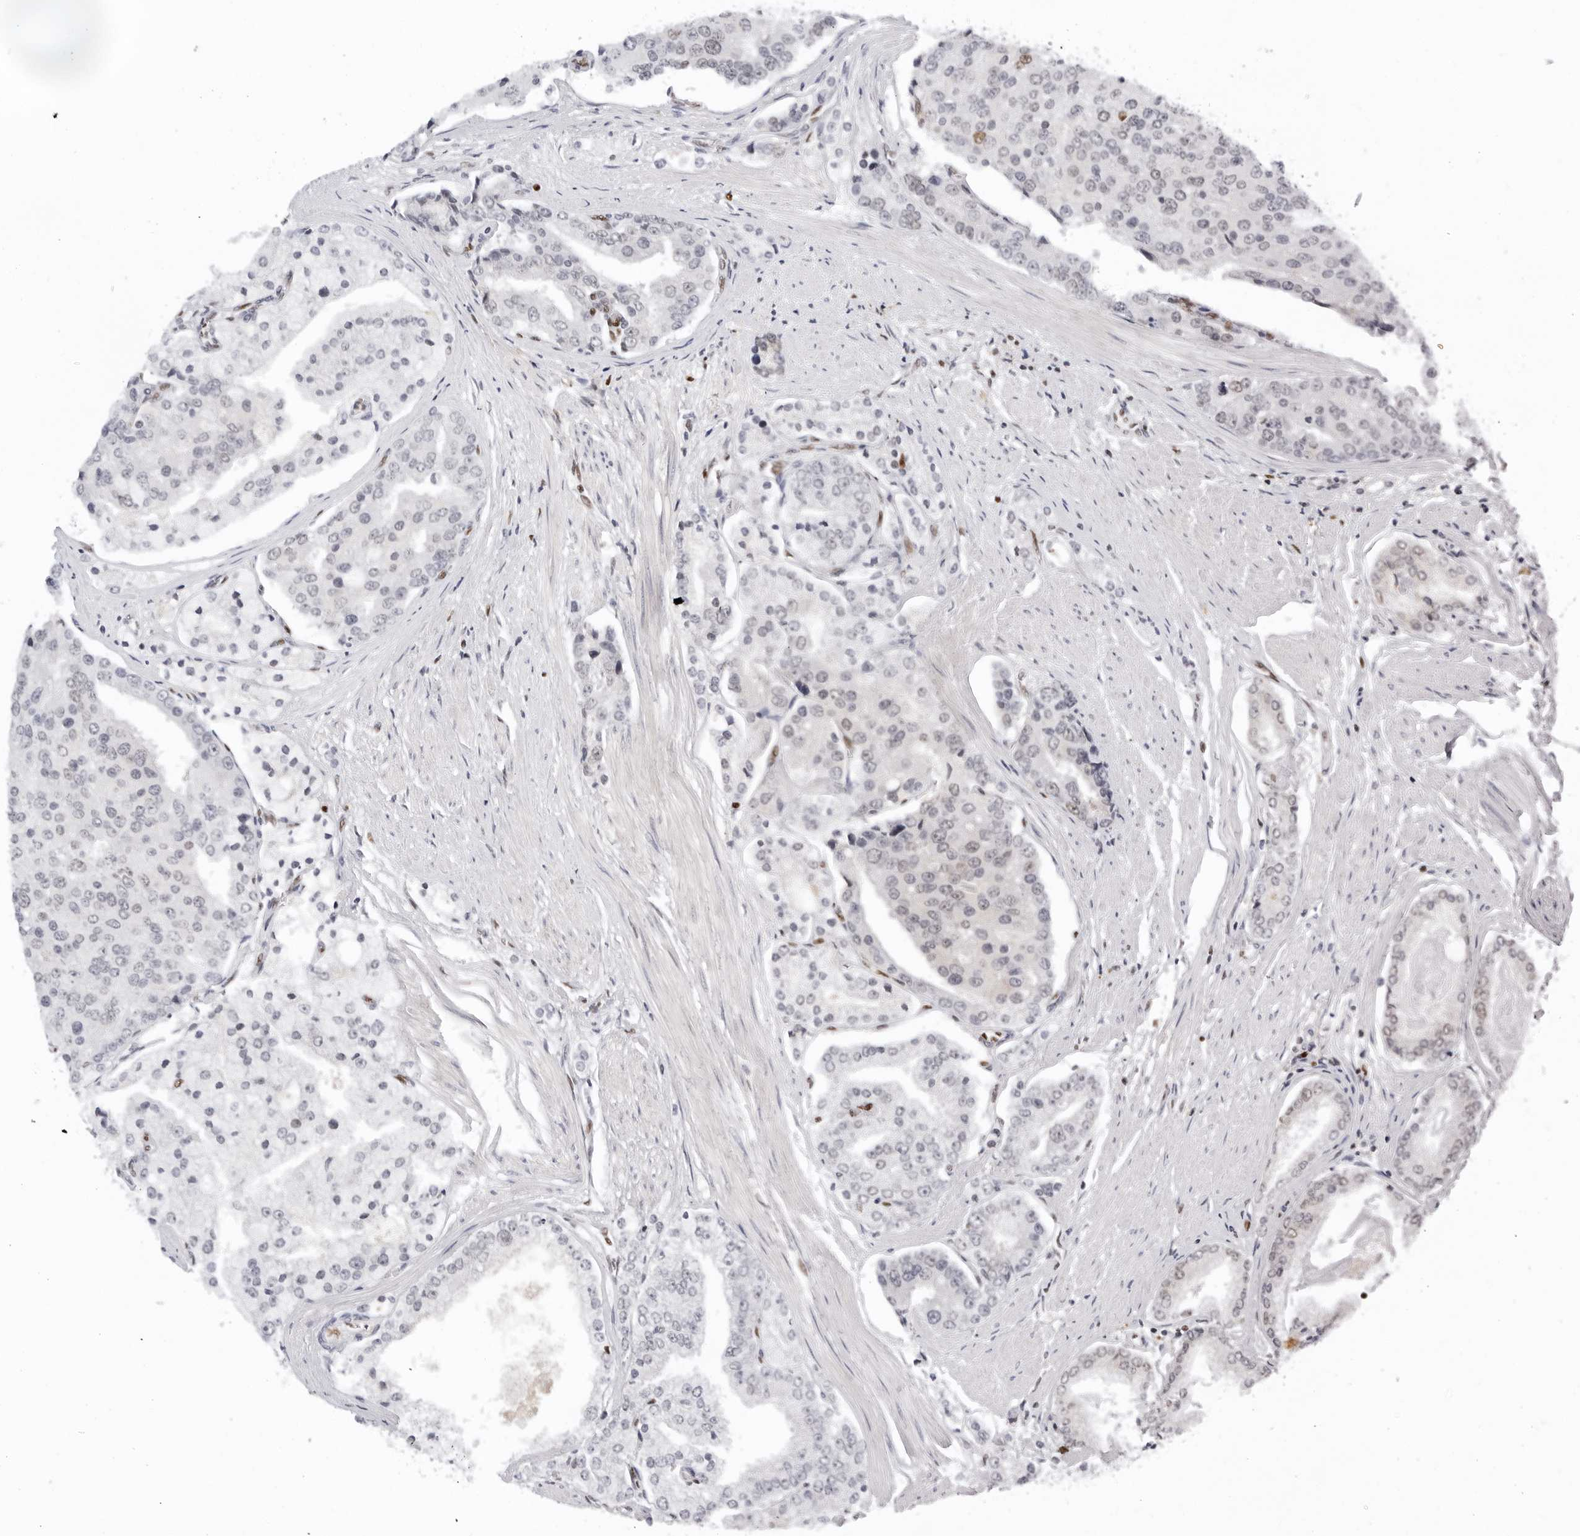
{"staining": {"intensity": "negative", "quantity": "none", "location": "none"}, "tissue": "prostate cancer", "cell_type": "Tumor cells", "image_type": "cancer", "snomed": [{"axis": "morphology", "description": "Adenocarcinoma, High grade"}, {"axis": "topography", "description": "Prostate"}], "caption": "Immunohistochemistry of prostate cancer shows no positivity in tumor cells. Nuclei are stained in blue.", "gene": "OGG1", "patient": {"sex": "male", "age": 50}}